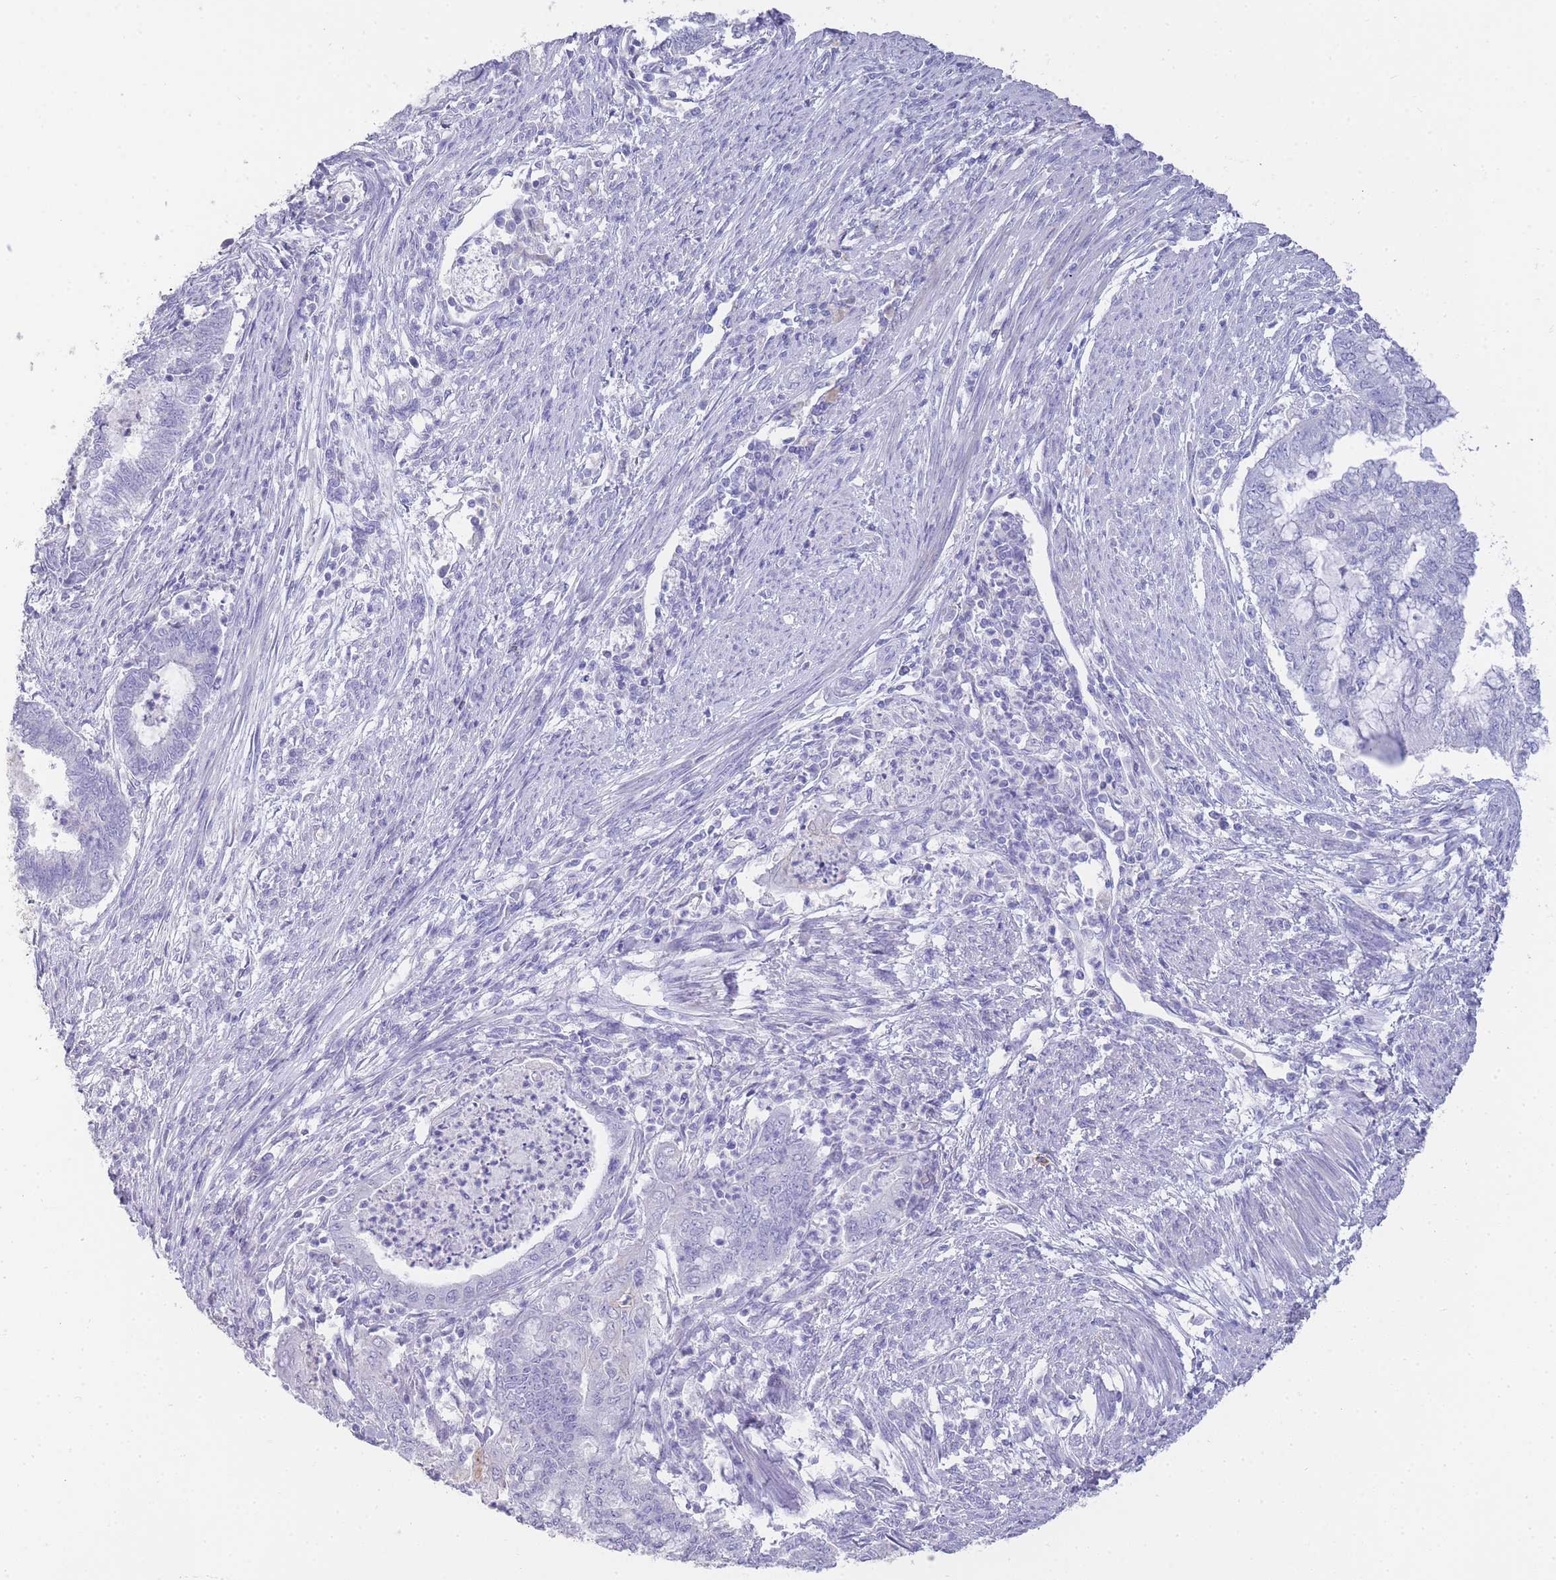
{"staining": {"intensity": "negative", "quantity": "none", "location": "none"}, "tissue": "endometrial cancer", "cell_type": "Tumor cells", "image_type": "cancer", "snomed": [{"axis": "morphology", "description": "Adenocarcinoma, NOS"}, {"axis": "topography", "description": "Endometrium"}], "caption": "A high-resolution photomicrograph shows IHC staining of endometrial adenocarcinoma, which exhibits no significant expression in tumor cells. (Immunohistochemistry, brightfield microscopy, high magnification).", "gene": "DPP4", "patient": {"sex": "female", "age": 79}}